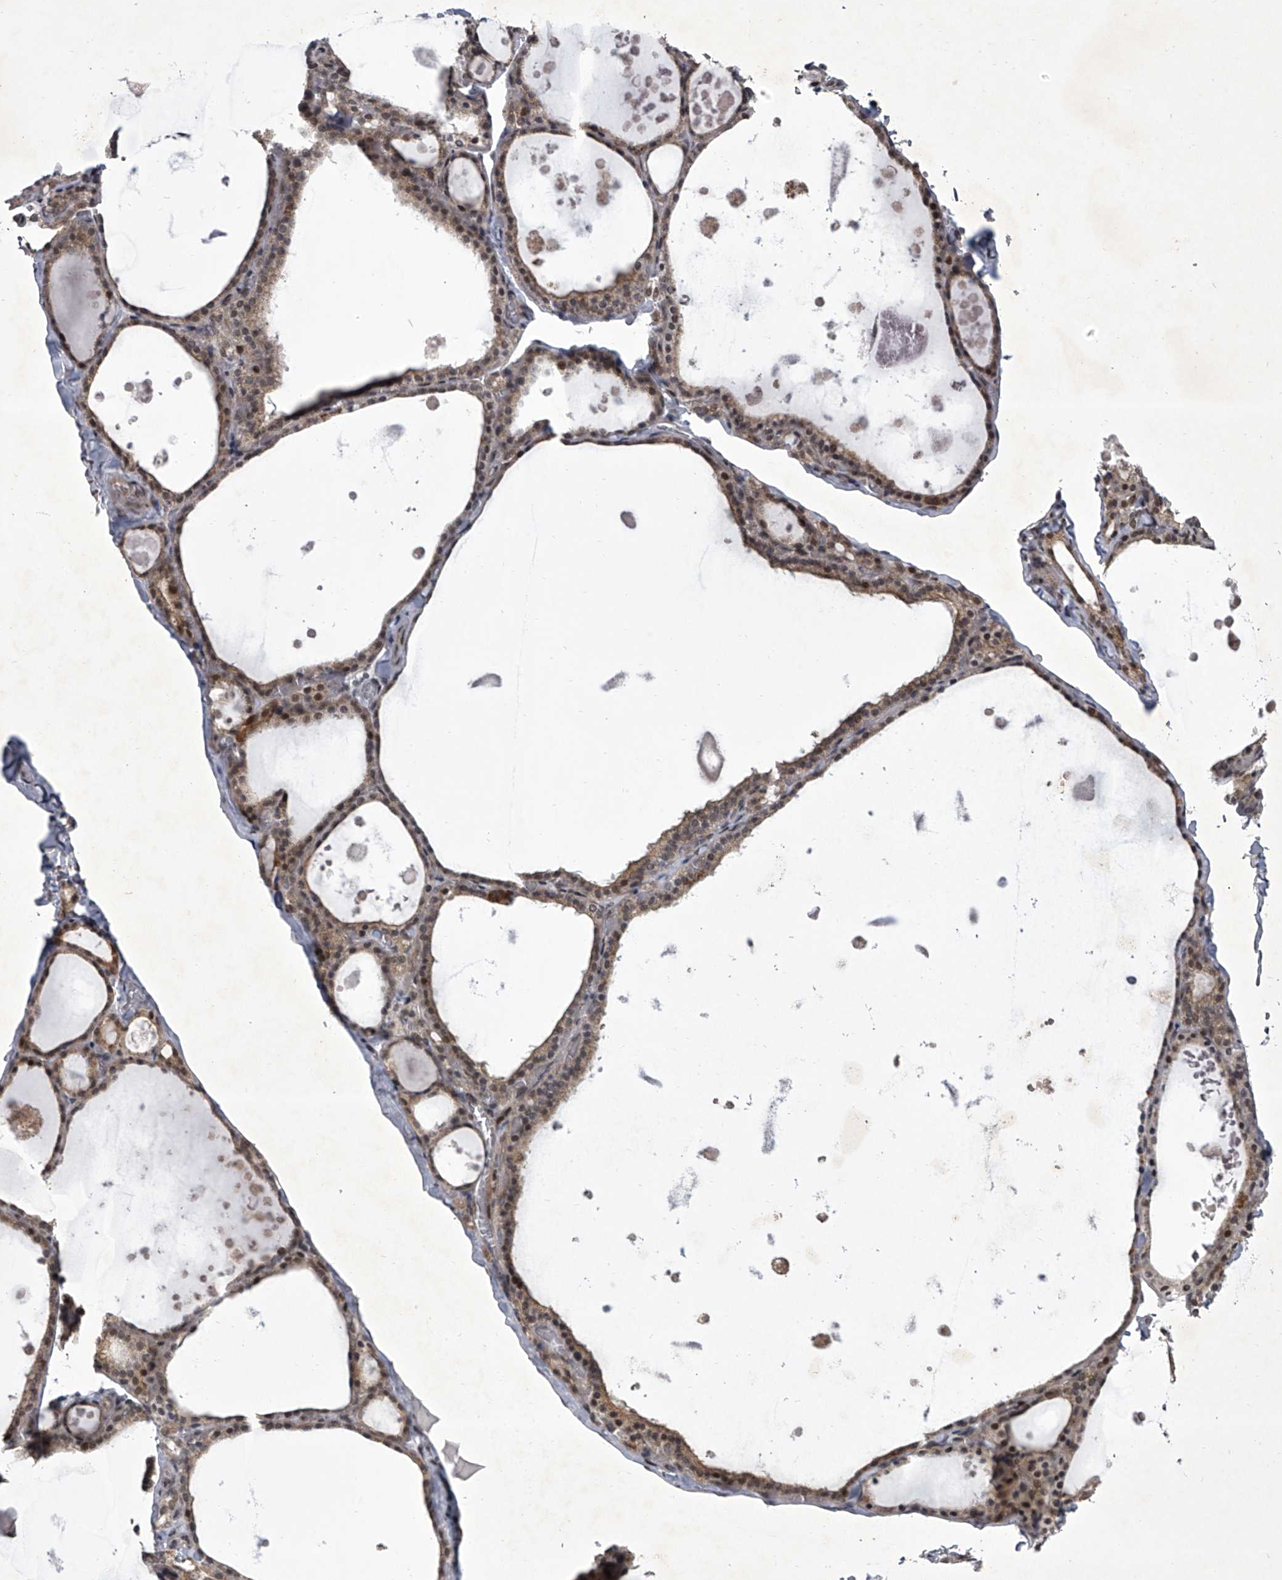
{"staining": {"intensity": "moderate", "quantity": ">75%", "location": "cytoplasmic/membranous,nuclear"}, "tissue": "thyroid gland", "cell_type": "Glandular cells", "image_type": "normal", "snomed": [{"axis": "morphology", "description": "Normal tissue, NOS"}, {"axis": "topography", "description": "Thyroid gland"}], "caption": "Thyroid gland stained with DAB (3,3'-diaminobenzidine) IHC shows medium levels of moderate cytoplasmic/membranous,nuclear staining in approximately >75% of glandular cells.", "gene": "MLLT1", "patient": {"sex": "male", "age": 56}}